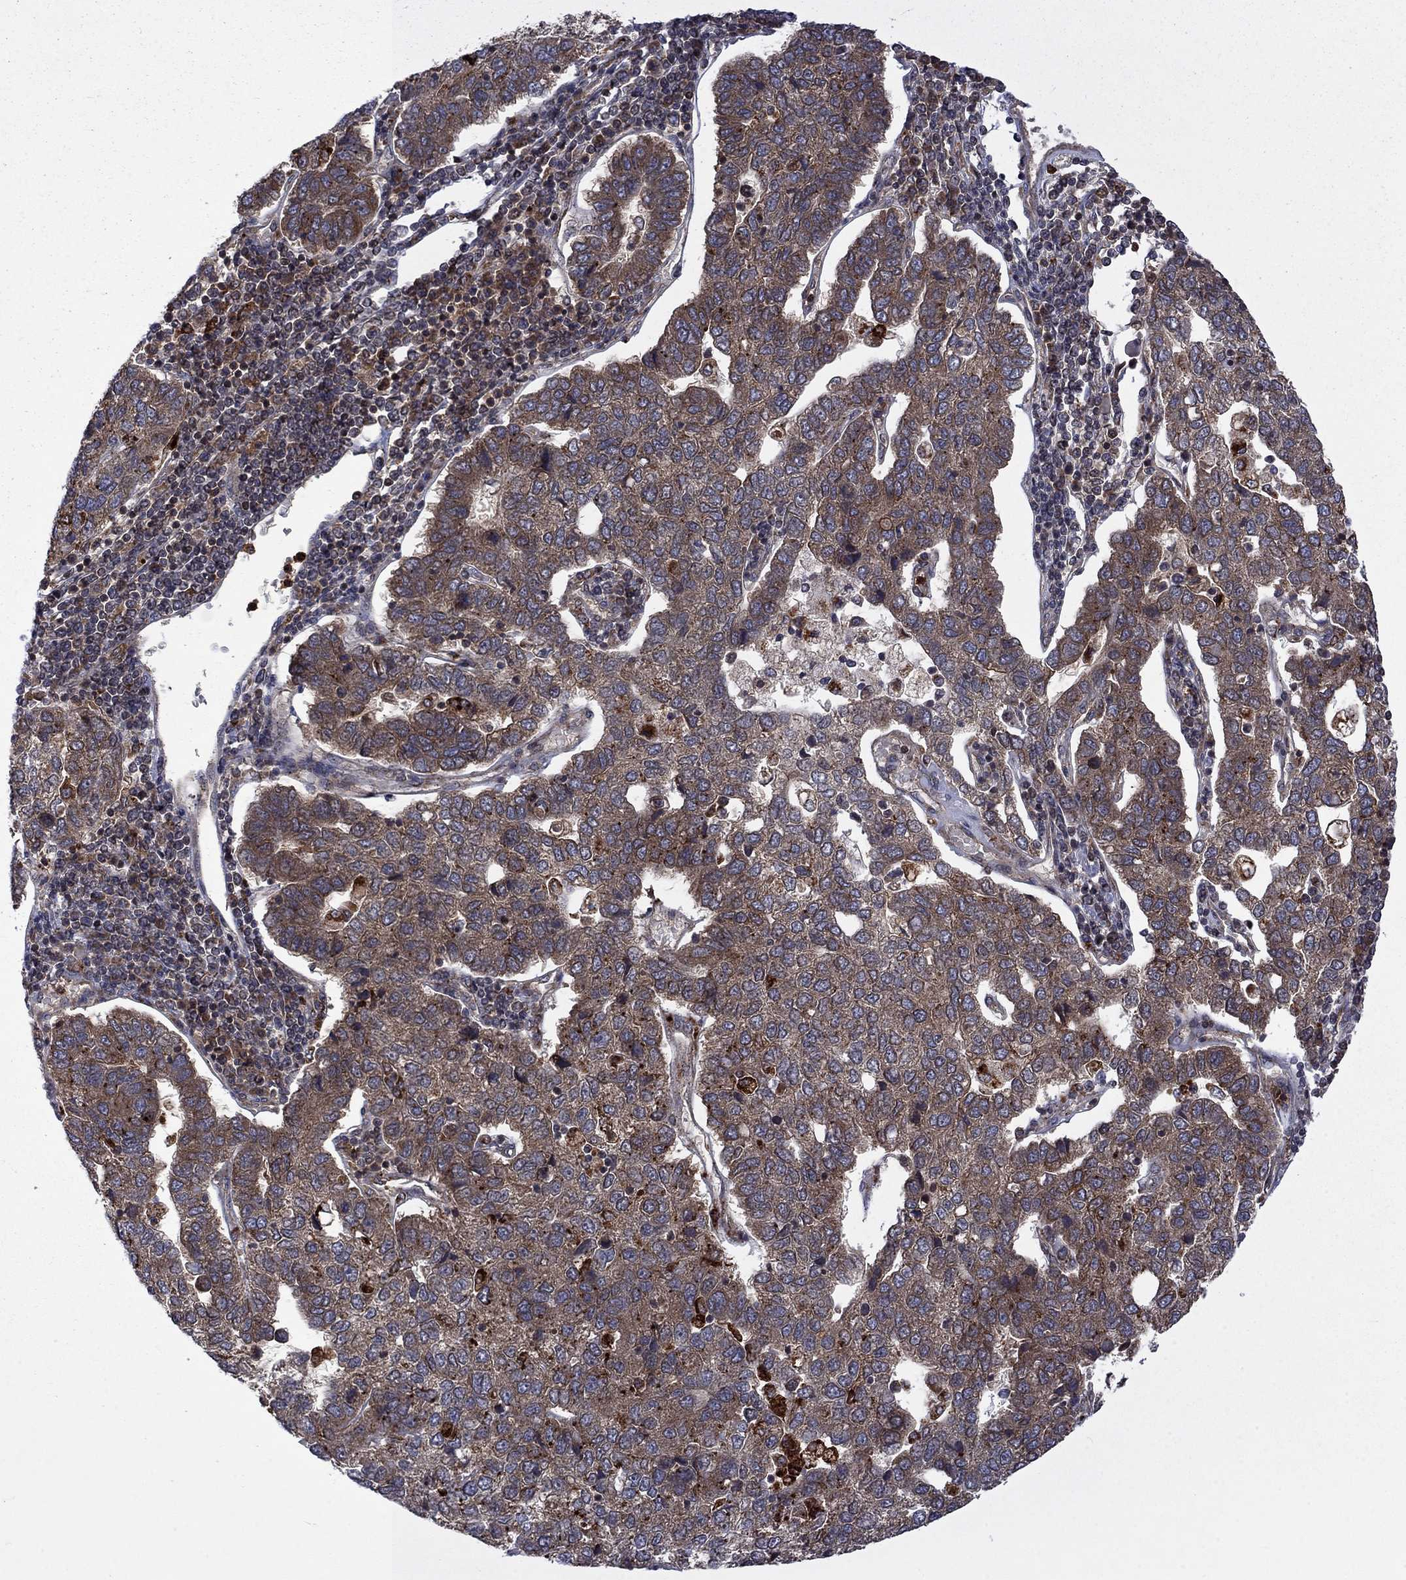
{"staining": {"intensity": "weak", "quantity": ">75%", "location": "cytoplasmic/membranous"}, "tissue": "pancreatic cancer", "cell_type": "Tumor cells", "image_type": "cancer", "snomed": [{"axis": "morphology", "description": "Adenocarcinoma, NOS"}, {"axis": "topography", "description": "Pancreas"}], "caption": "Immunohistochemistry (IHC) of human pancreatic cancer demonstrates low levels of weak cytoplasmic/membranous expression in approximately >75% of tumor cells.", "gene": "TMEM33", "patient": {"sex": "female", "age": 61}}